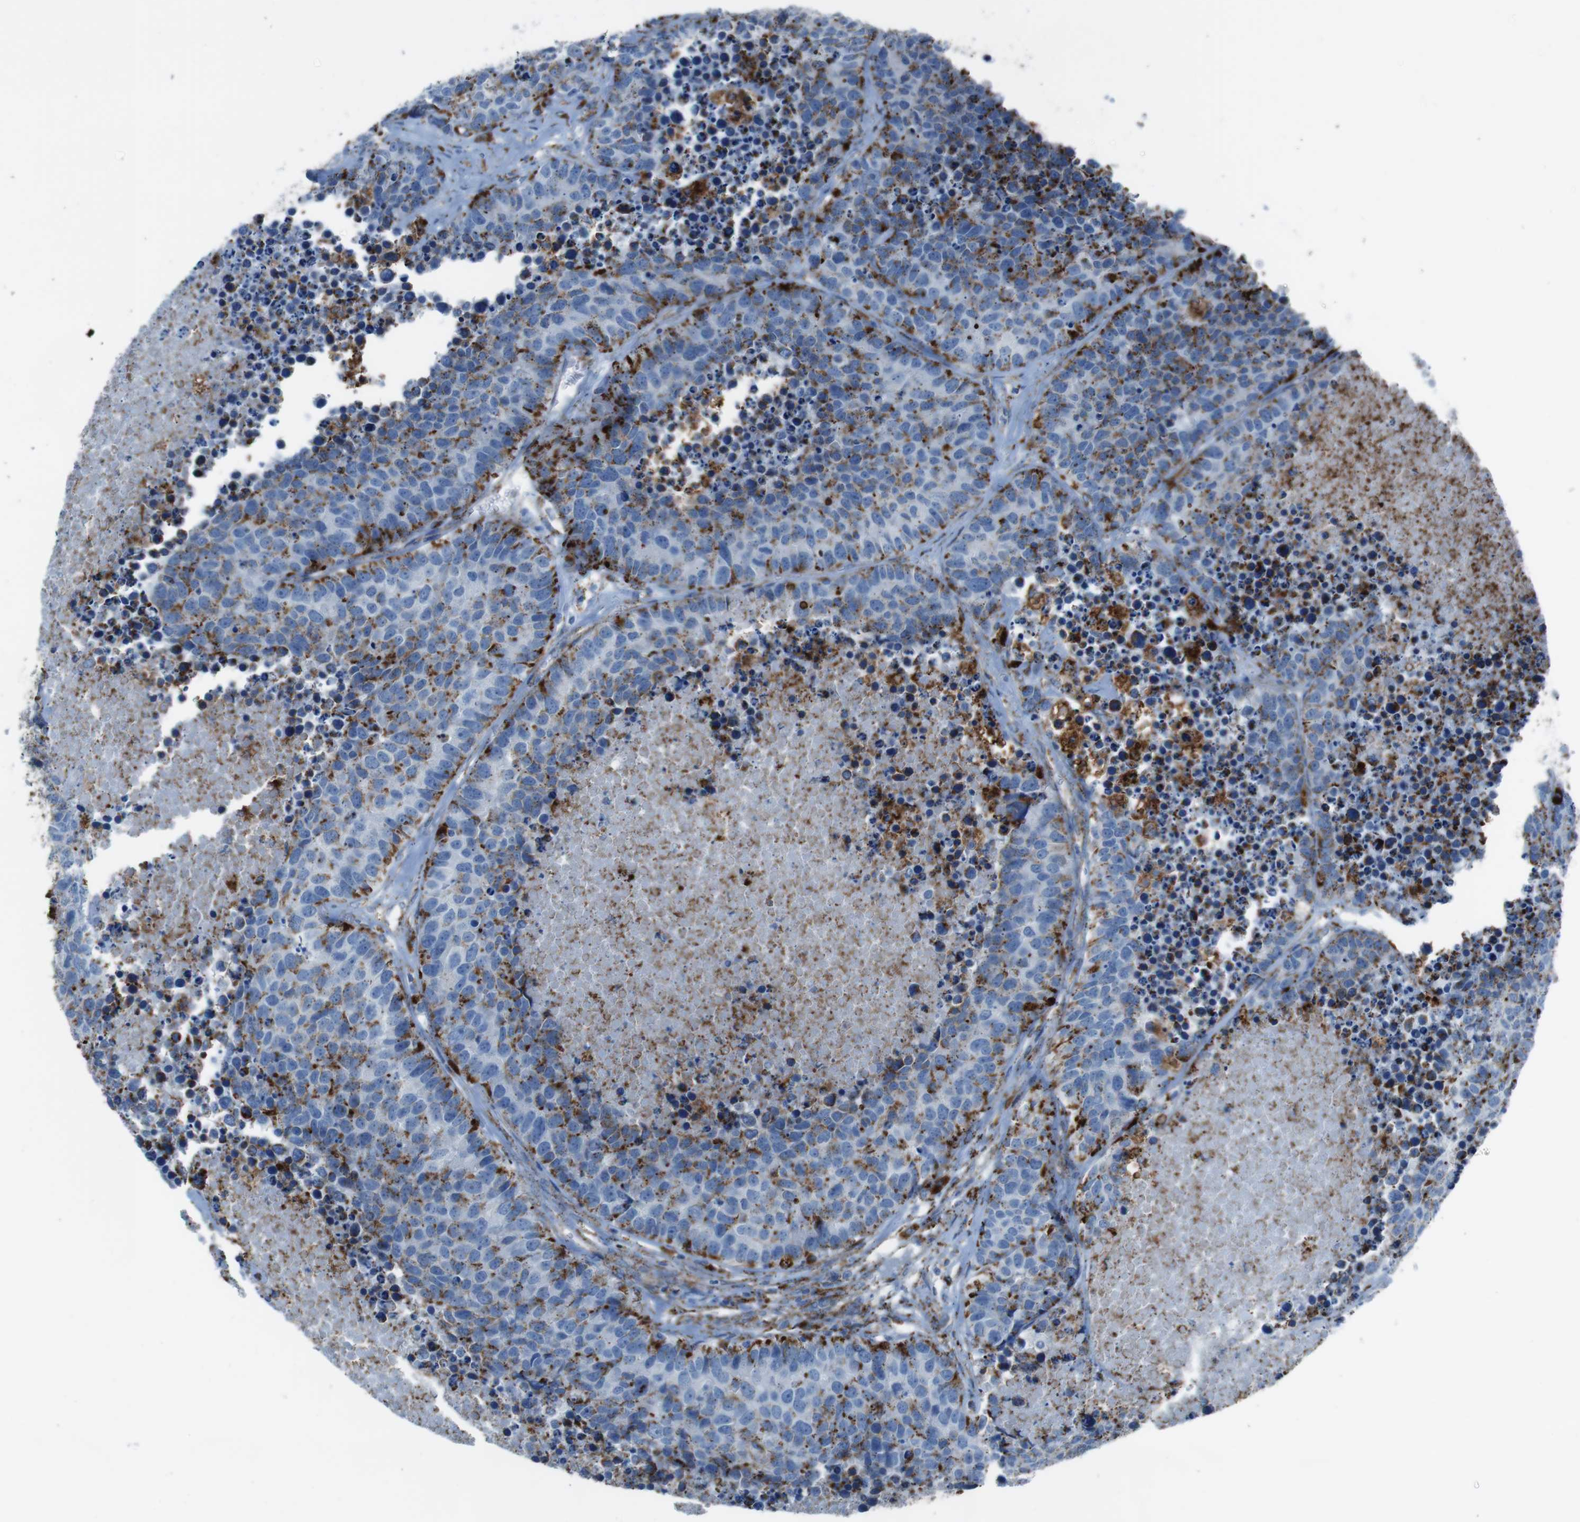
{"staining": {"intensity": "moderate", "quantity": ">75%", "location": "cytoplasmic/membranous"}, "tissue": "carcinoid", "cell_type": "Tumor cells", "image_type": "cancer", "snomed": [{"axis": "morphology", "description": "Carcinoid, malignant, NOS"}, {"axis": "topography", "description": "Lung"}], "caption": "Moderate cytoplasmic/membranous staining for a protein is present in about >75% of tumor cells of malignant carcinoid using immunohistochemistry (IHC).", "gene": "SCARB2", "patient": {"sex": "male", "age": 60}}